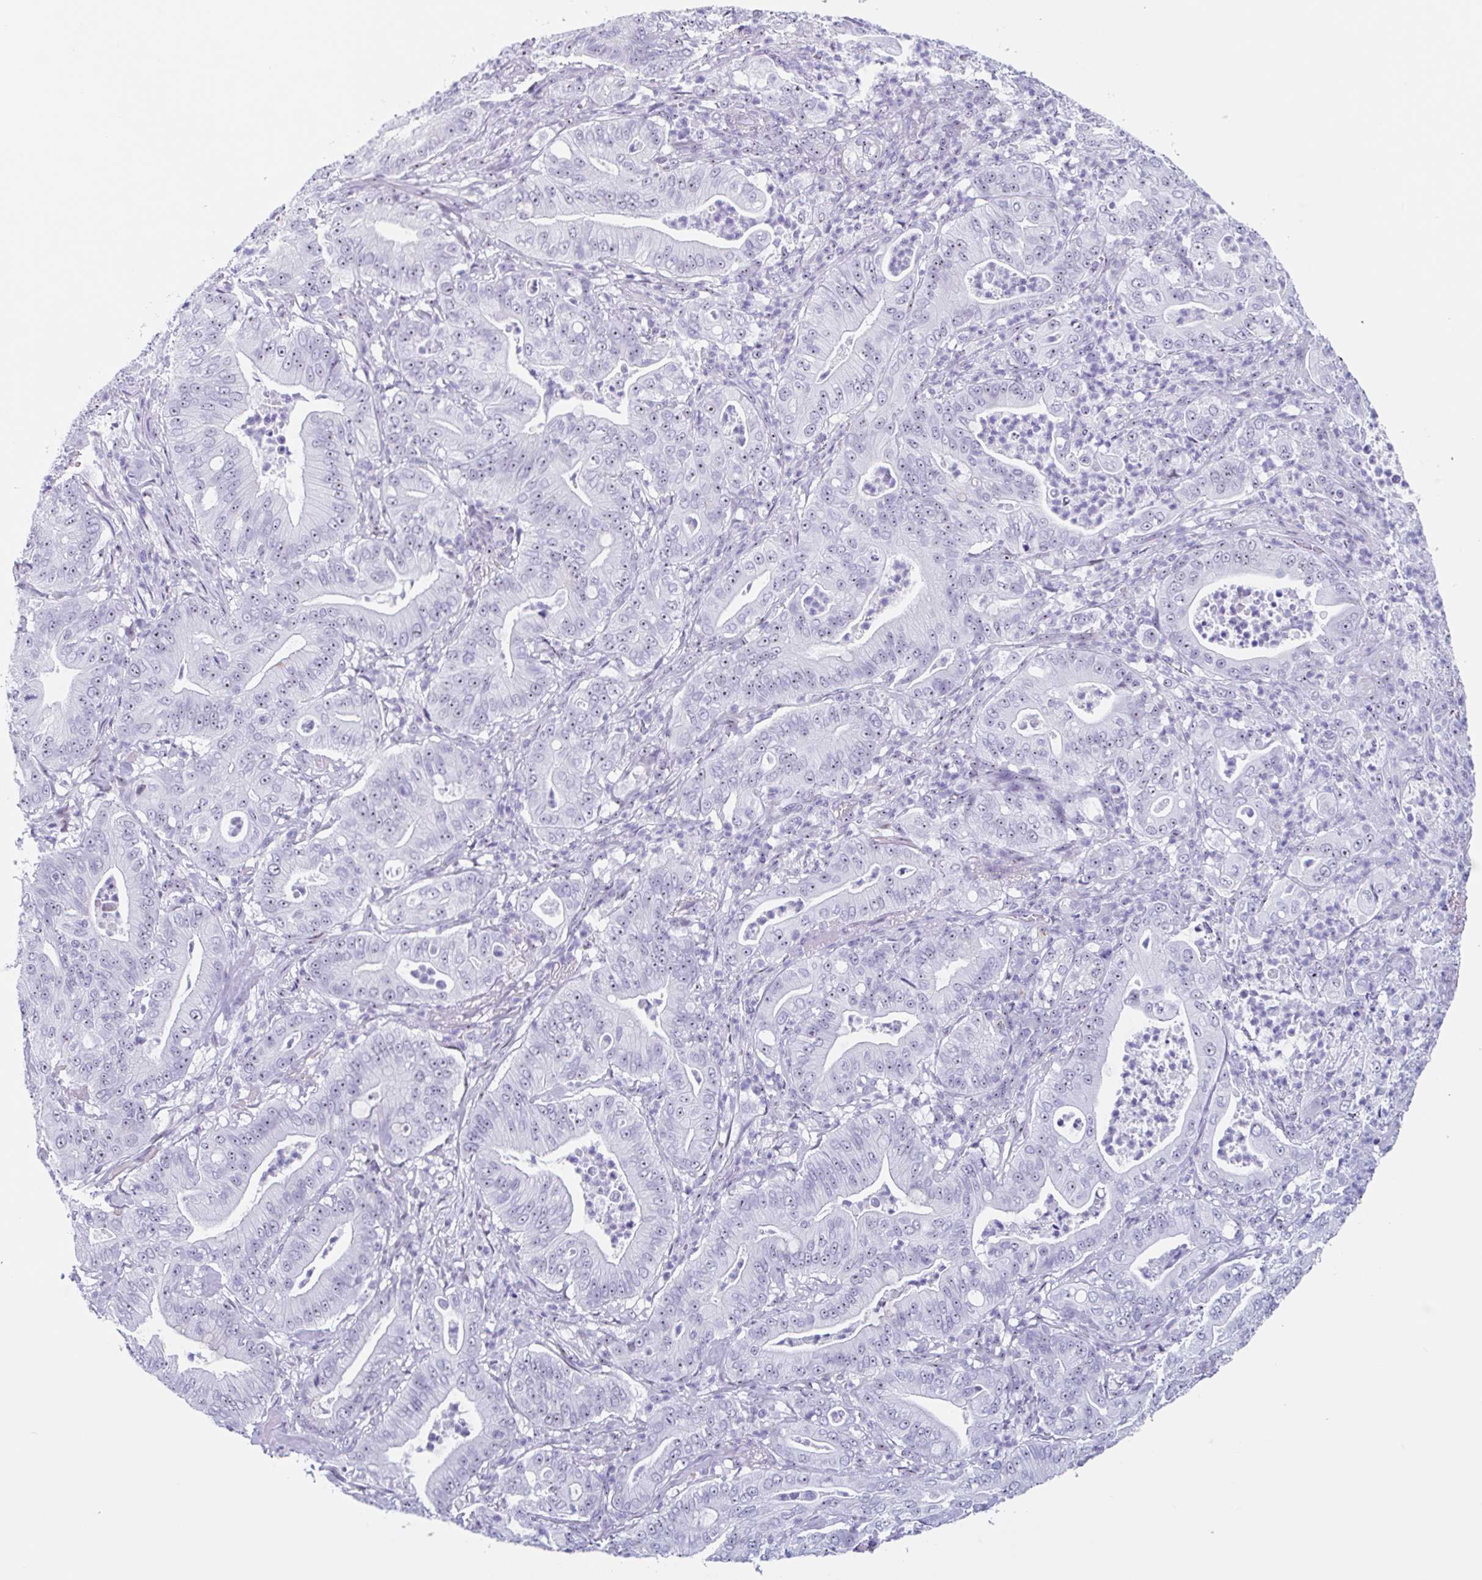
{"staining": {"intensity": "negative", "quantity": "none", "location": "none"}, "tissue": "pancreatic cancer", "cell_type": "Tumor cells", "image_type": "cancer", "snomed": [{"axis": "morphology", "description": "Adenocarcinoma, NOS"}, {"axis": "topography", "description": "Pancreas"}], "caption": "Pancreatic cancer (adenocarcinoma) was stained to show a protein in brown. There is no significant staining in tumor cells.", "gene": "LENG9", "patient": {"sex": "male", "age": 71}}